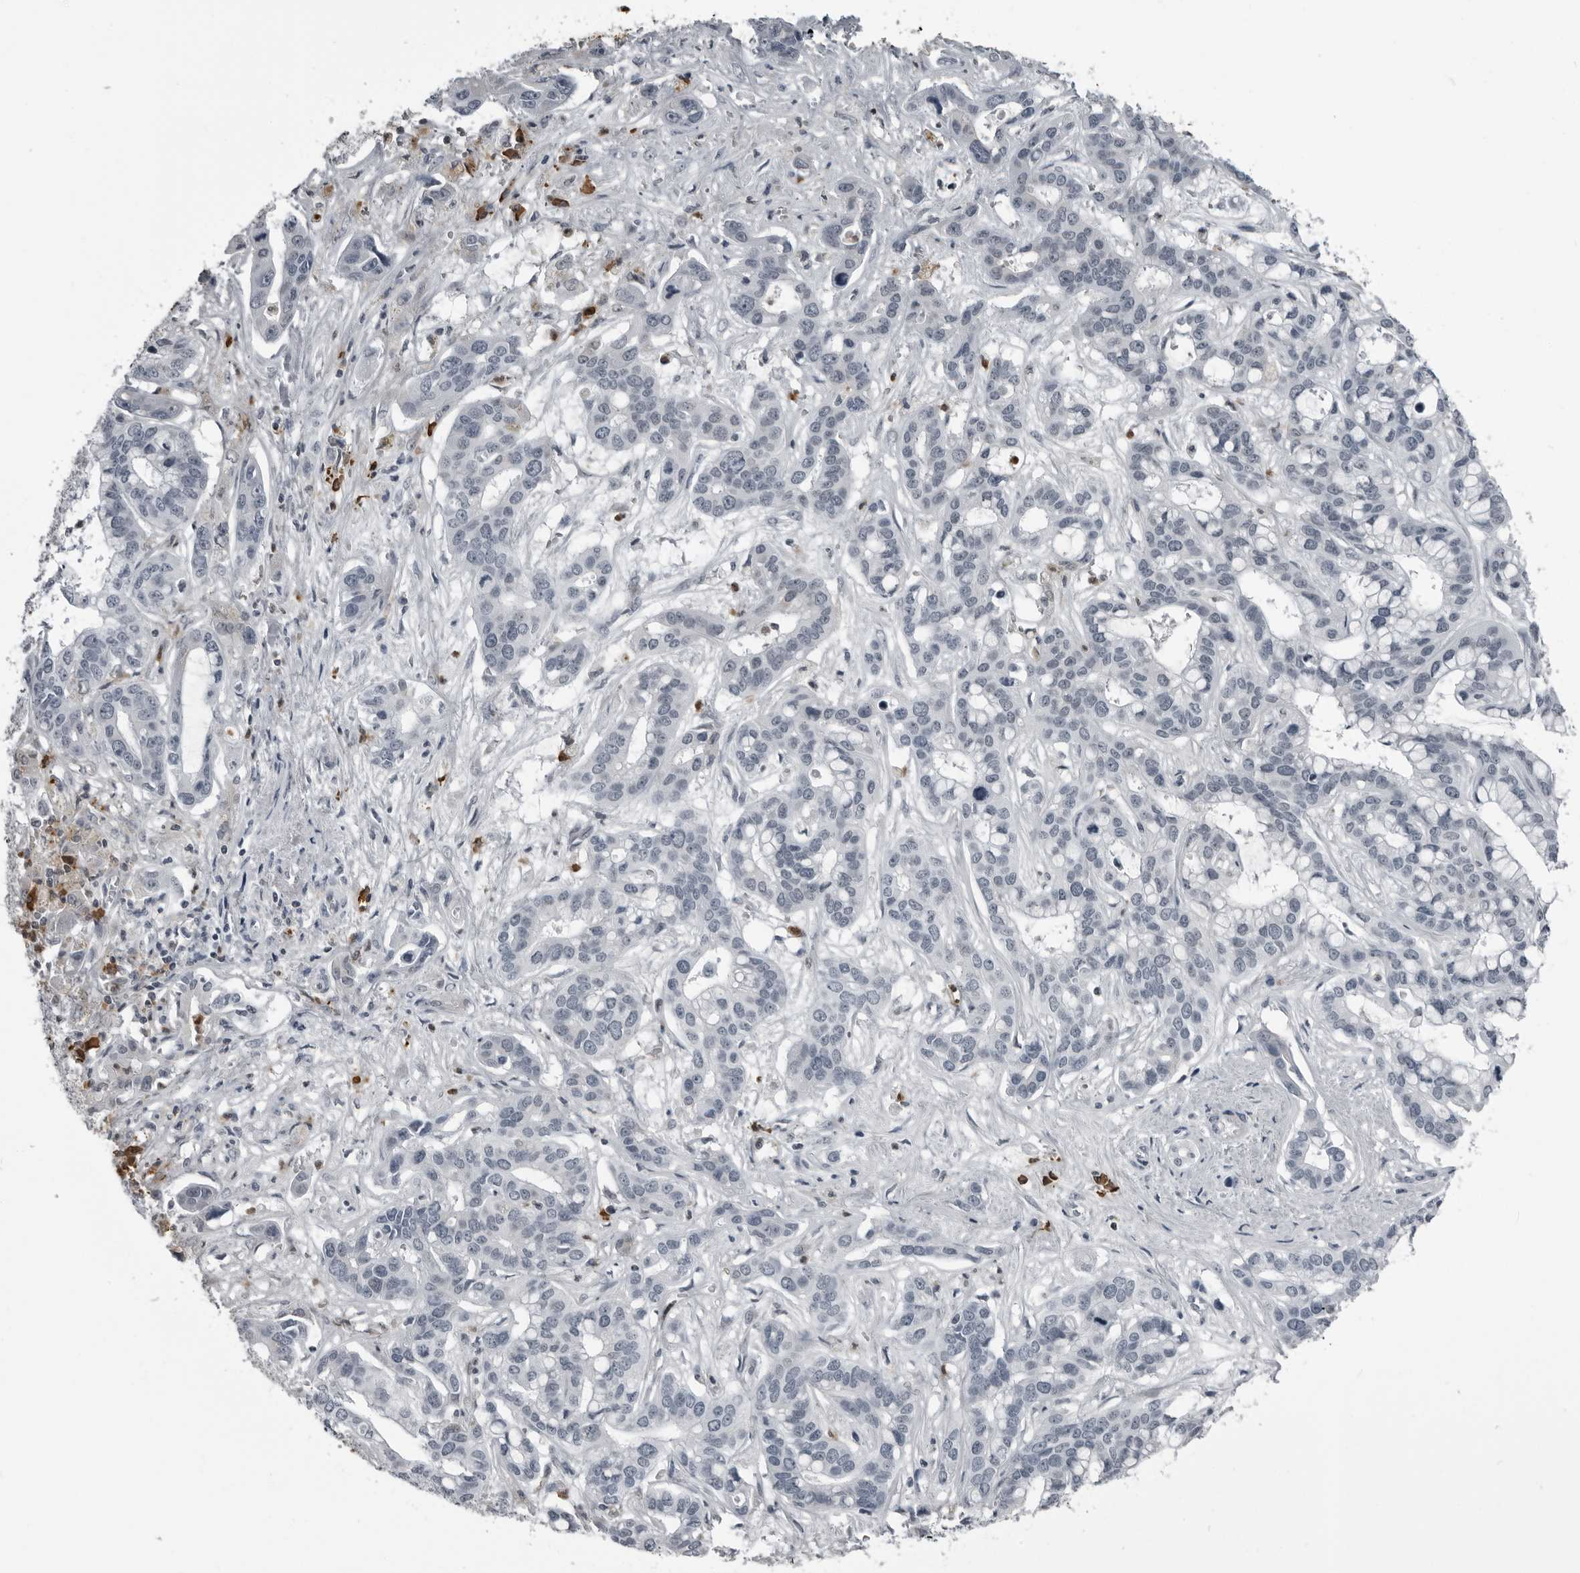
{"staining": {"intensity": "negative", "quantity": "none", "location": "none"}, "tissue": "liver cancer", "cell_type": "Tumor cells", "image_type": "cancer", "snomed": [{"axis": "morphology", "description": "Cholangiocarcinoma"}, {"axis": "topography", "description": "Liver"}], "caption": "Liver cancer was stained to show a protein in brown. There is no significant staining in tumor cells.", "gene": "RTCA", "patient": {"sex": "female", "age": 65}}